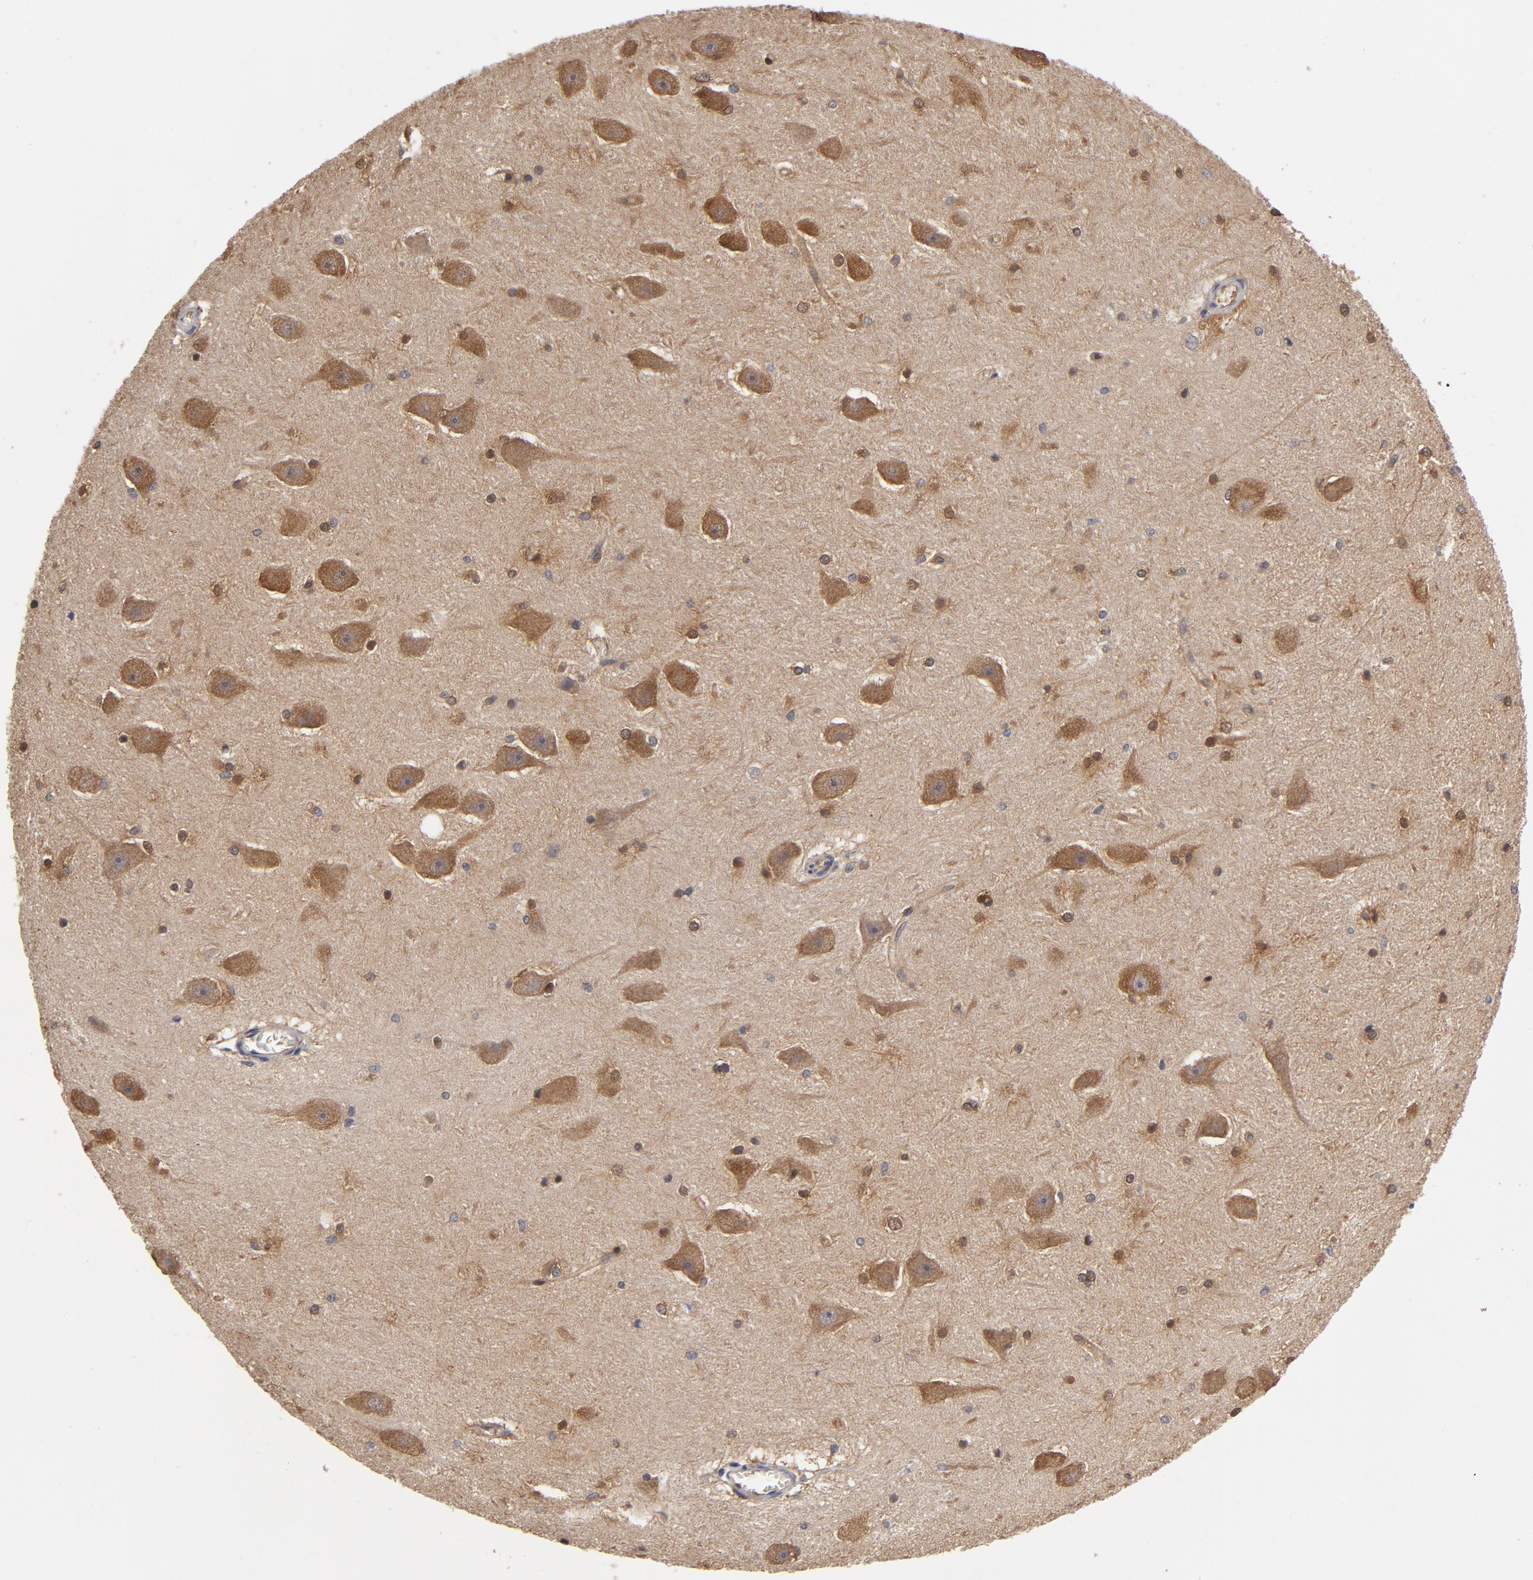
{"staining": {"intensity": "negative", "quantity": "none", "location": "none"}, "tissue": "hippocampus", "cell_type": "Glial cells", "image_type": "normal", "snomed": [{"axis": "morphology", "description": "Normal tissue, NOS"}, {"axis": "topography", "description": "Hippocampus"}], "caption": "IHC photomicrograph of normal hippocampus: hippocampus stained with DAB exhibits no significant protein expression in glial cells.", "gene": "ASMTL", "patient": {"sex": "female", "age": 19}}